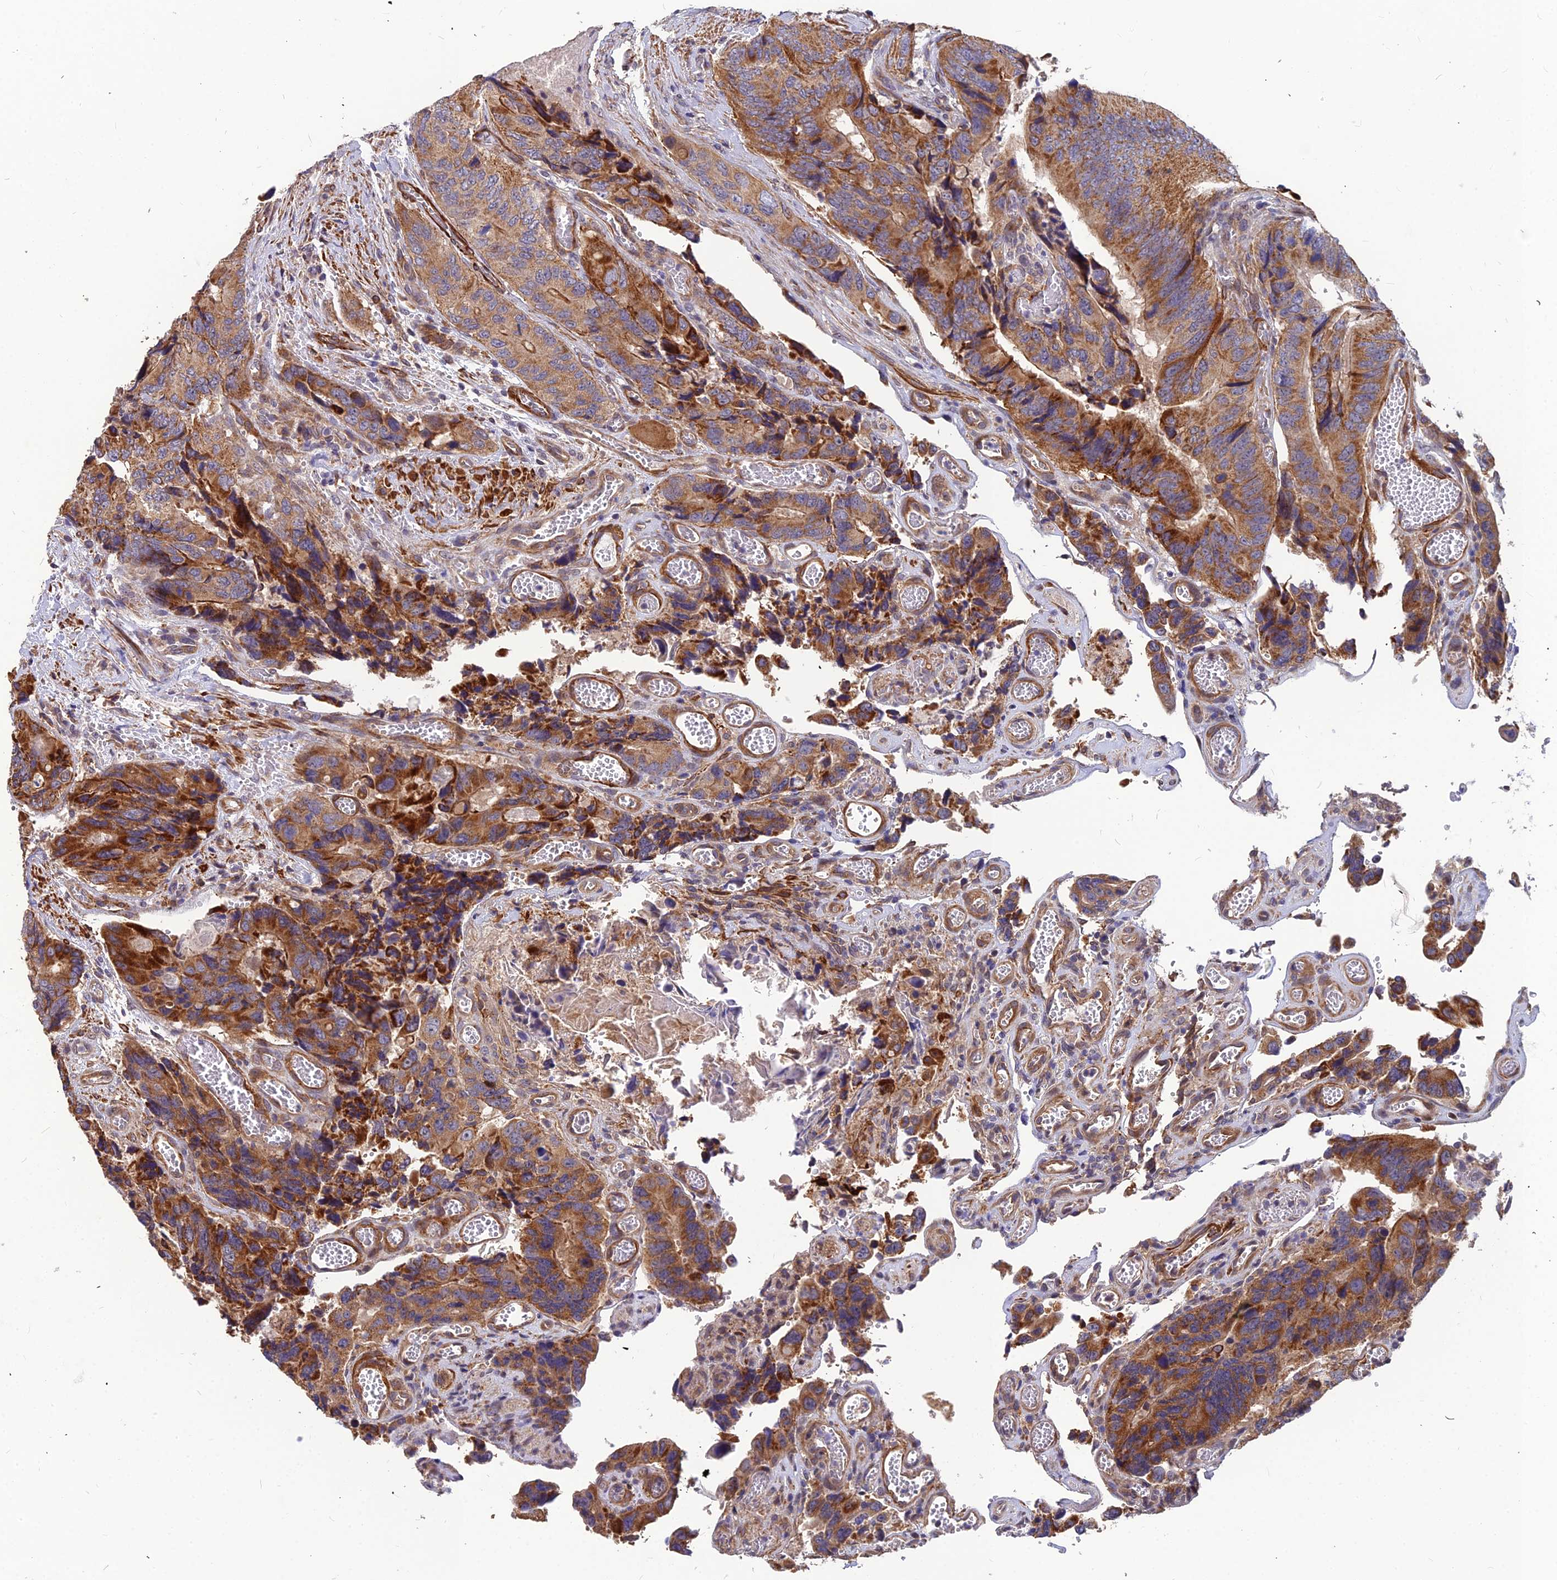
{"staining": {"intensity": "moderate", "quantity": ">75%", "location": "cytoplasmic/membranous"}, "tissue": "colorectal cancer", "cell_type": "Tumor cells", "image_type": "cancer", "snomed": [{"axis": "morphology", "description": "Adenocarcinoma, NOS"}, {"axis": "topography", "description": "Colon"}], "caption": "Immunohistochemical staining of human adenocarcinoma (colorectal) demonstrates moderate cytoplasmic/membranous protein expression in approximately >75% of tumor cells. (DAB (3,3'-diaminobenzidine) IHC with brightfield microscopy, high magnification).", "gene": "LEKR1", "patient": {"sex": "male", "age": 84}}